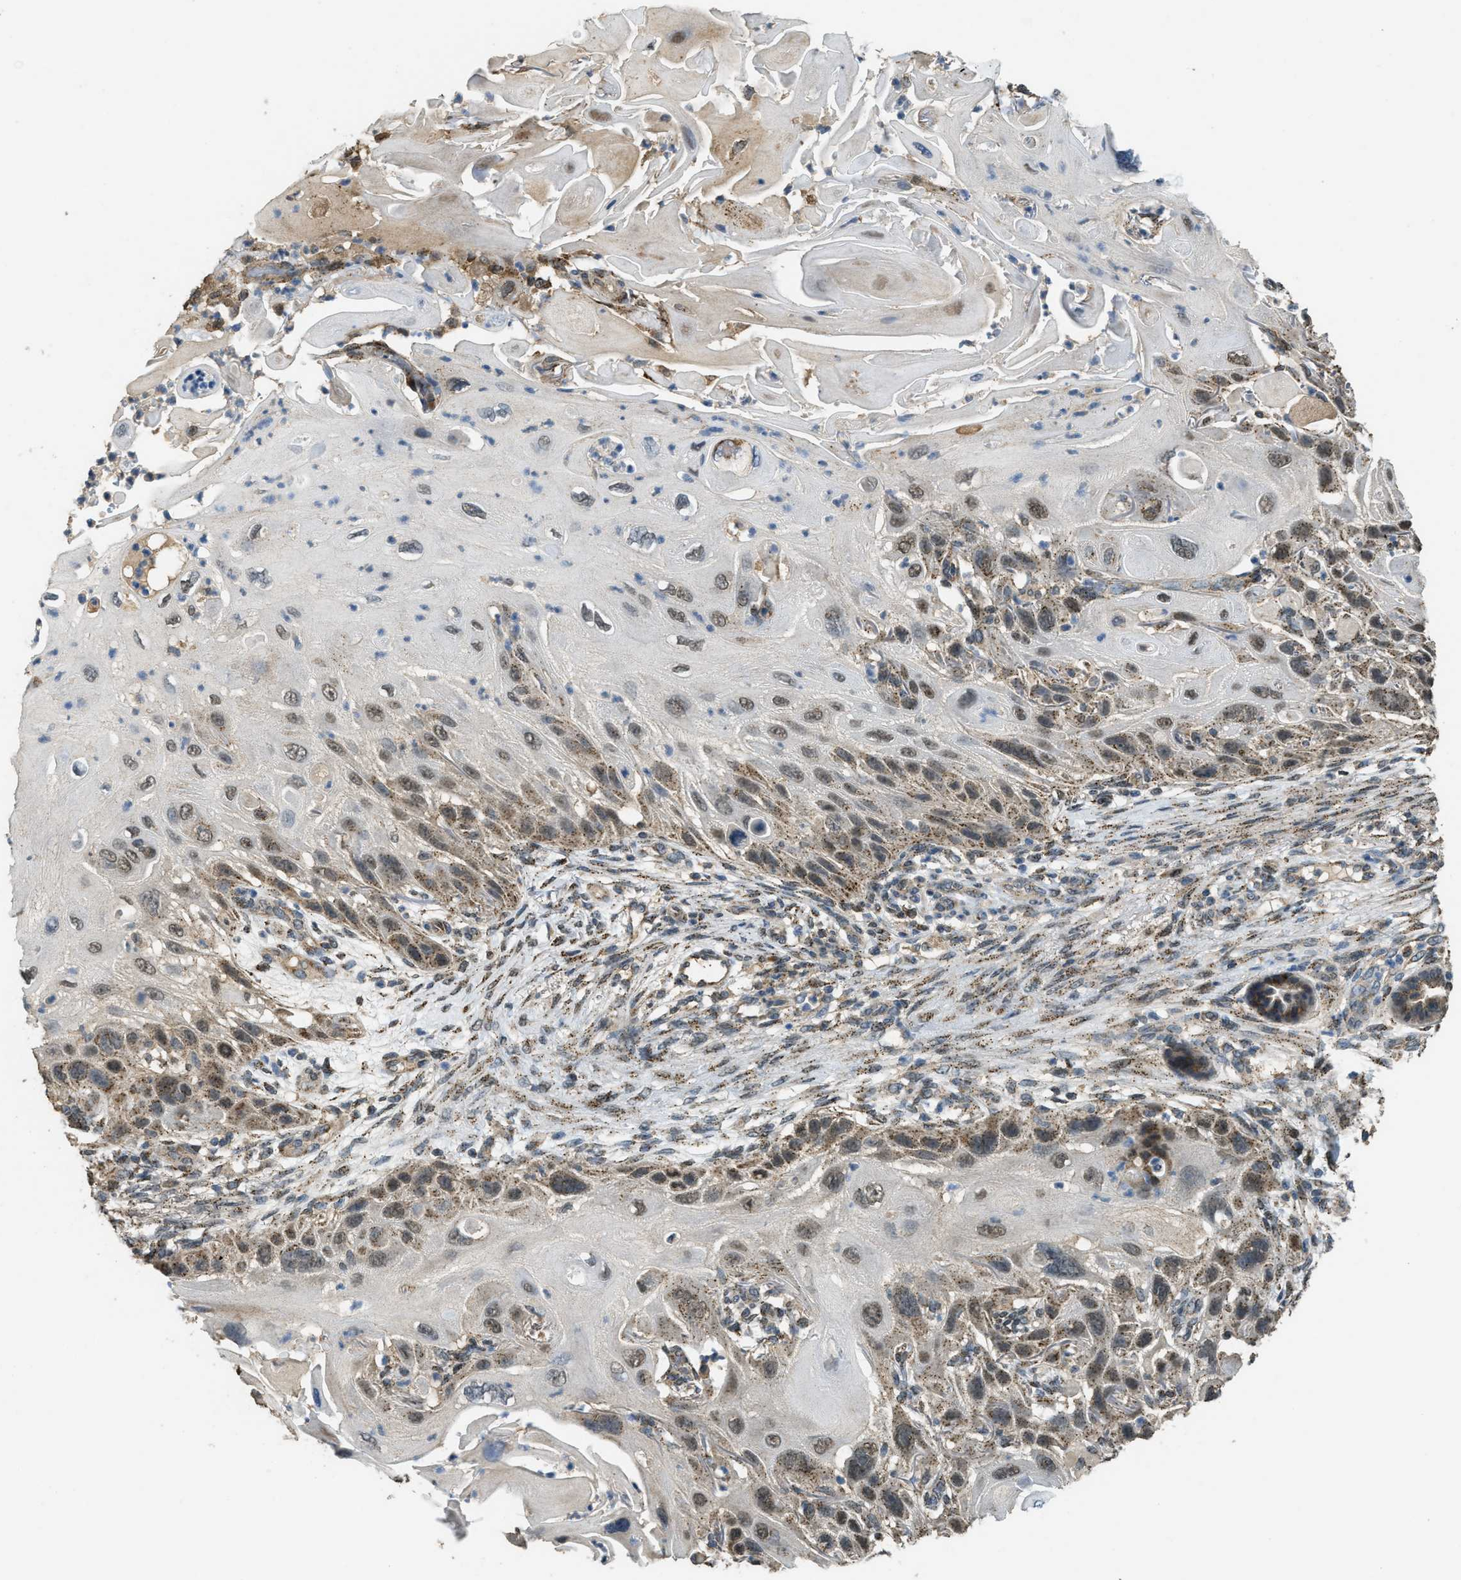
{"staining": {"intensity": "moderate", "quantity": "25%-75%", "location": "cytoplasmic/membranous,nuclear"}, "tissue": "skin cancer", "cell_type": "Tumor cells", "image_type": "cancer", "snomed": [{"axis": "morphology", "description": "Squamous cell carcinoma, NOS"}, {"axis": "topography", "description": "Skin"}], "caption": "DAB immunohistochemical staining of human squamous cell carcinoma (skin) reveals moderate cytoplasmic/membranous and nuclear protein positivity in about 25%-75% of tumor cells.", "gene": "IPO7", "patient": {"sex": "female", "age": 77}}